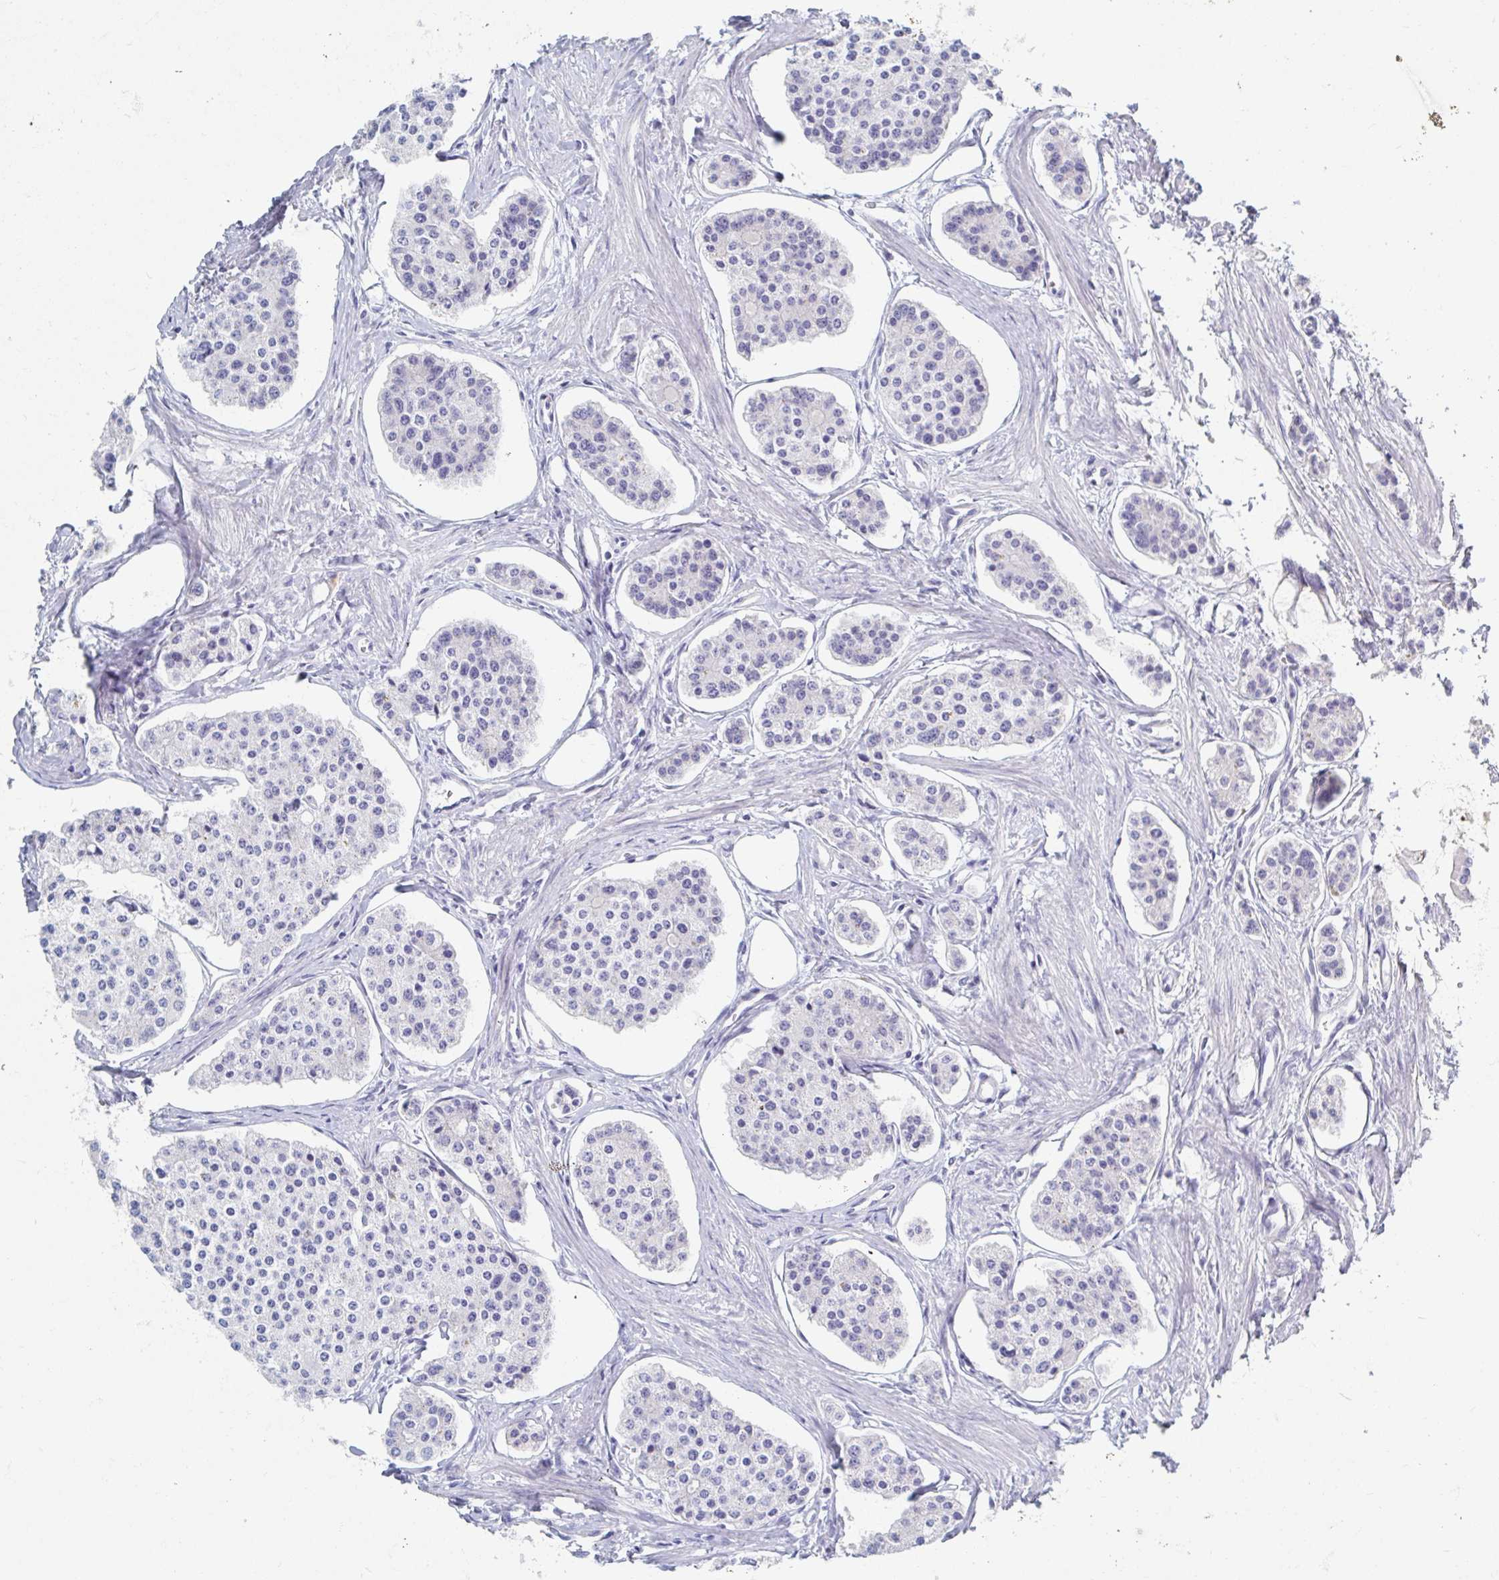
{"staining": {"intensity": "negative", "quantity": "none", "location": "none"}, "tissue": "carcinoid", "cell_type": "Tumor cells", "image_type": "cancer", "snomed": [{"axis": "morphology", "description": "Carcinoid, malignant, NOS"}, {"axis": "topography", "description": "Small intestine"}], "caption": "The IHC histopathology image has no significant expression in tumor cells of carcinoid (malignant) tissue. (DAB IHC, high magnification).", "gene": "MYLK2", "patient": {"sex": "female", "age": 65}}